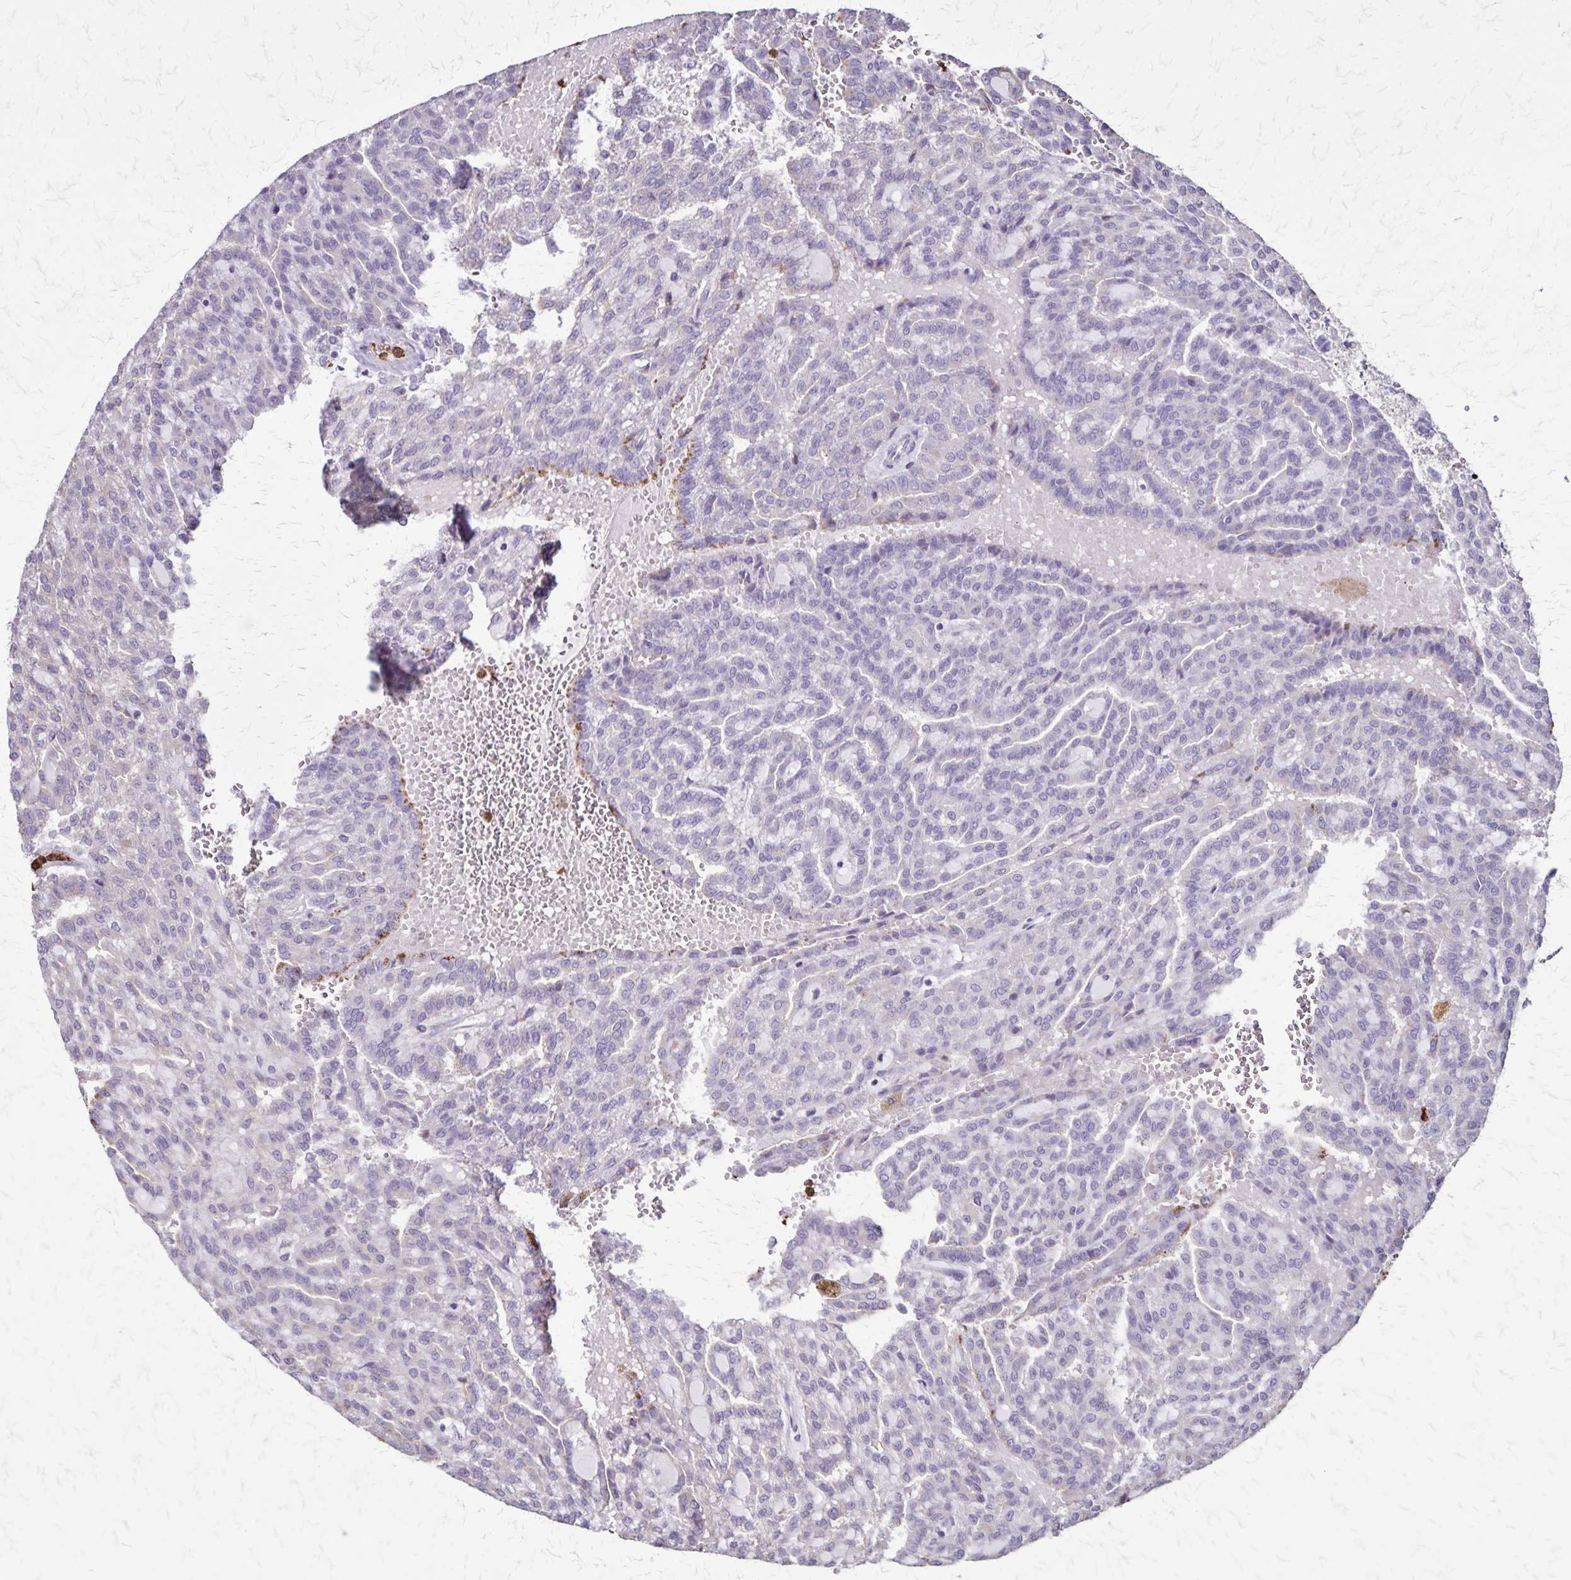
{"staining": {"intensity": "negative", "quantity": "none", "location": "none"}, "tissue": "renal cancer", "cell_type": "Tumor cells", "image_type": "cancer", "snomed": [{"axis": "morphology", "description": "Adenocarcinoma, NOS"}, {"axis": "topography", "description": "Kidney"}], "caption": "The histopathology image shows no staining of tumor cells in renal cancer (adenocarcinoma). (DAB IHC visualized using brightfield microscopy, high magnification).", "gene": "ULBP3", "patient": {"sex": "male", "age": 63}}